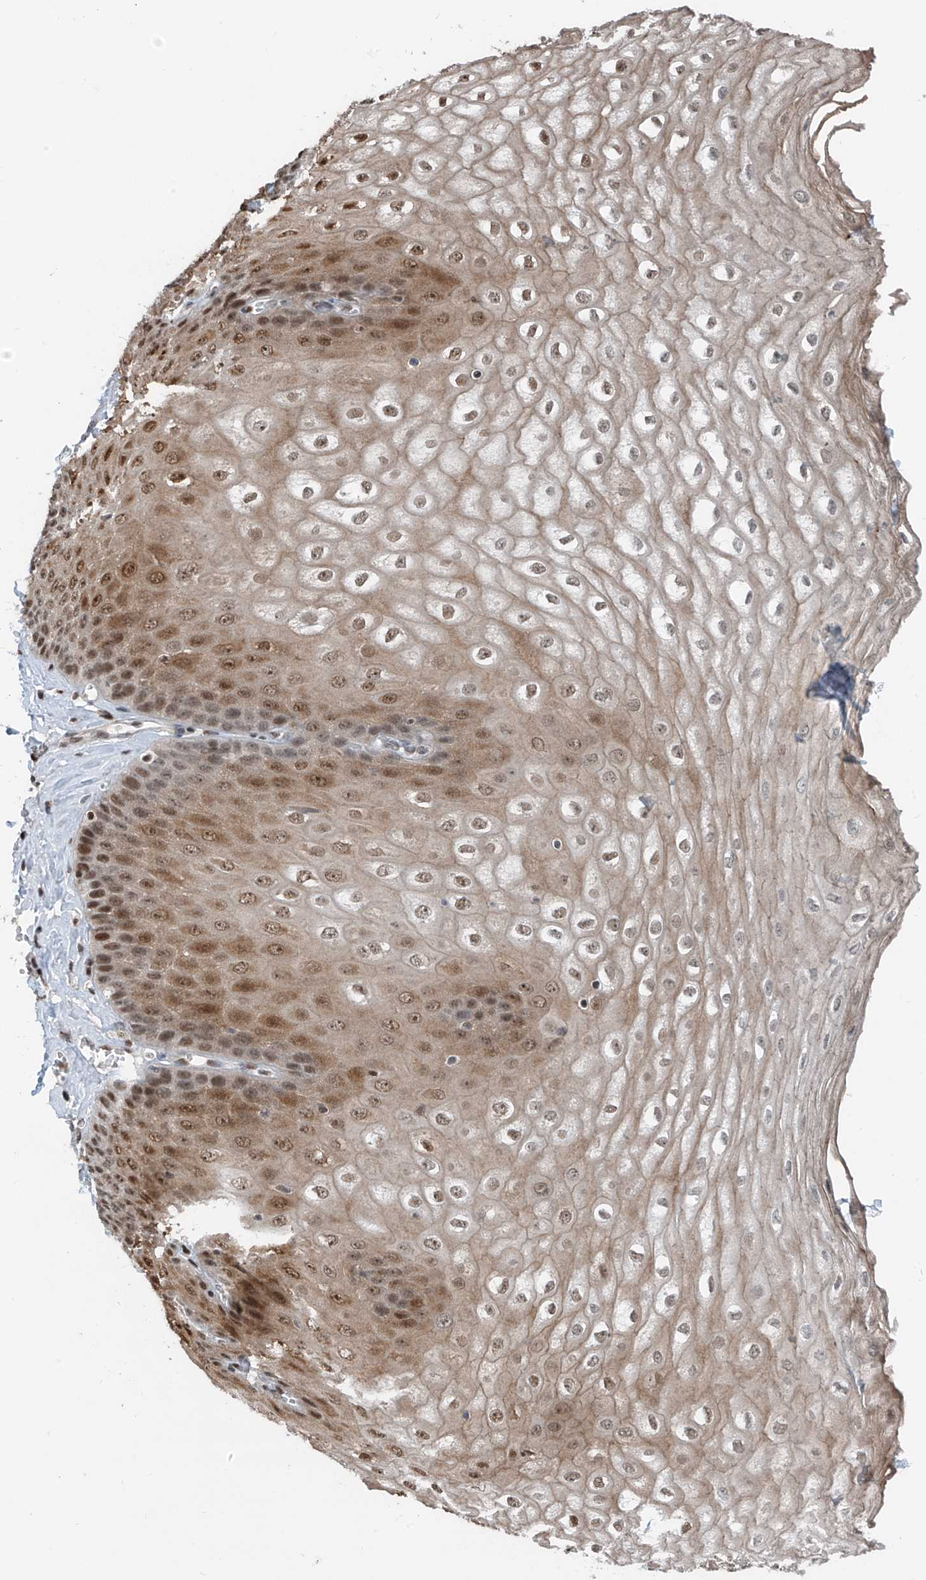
{"staining": {"intensity": "moderate", "quantity": ">75%", "location": "cytoplasmic/membranous,nuclear"}, "tissue": "esophagus", "cell_type": "Squamous epithelial cells", "image_type": "normal", "snomed": [{"axis": "morphology", "description": "Normal tissue, NOS"}, {"axis": "topography", "description": "Esophagus"}], "caption": "Squamous epithelial cells demonstrate moderate cytoplasmic/membranous,nuclear expression in about >75% of cells in benign esophagus.", "gene": "RBP7", "patient": {"sex": "male", "age": 60}}